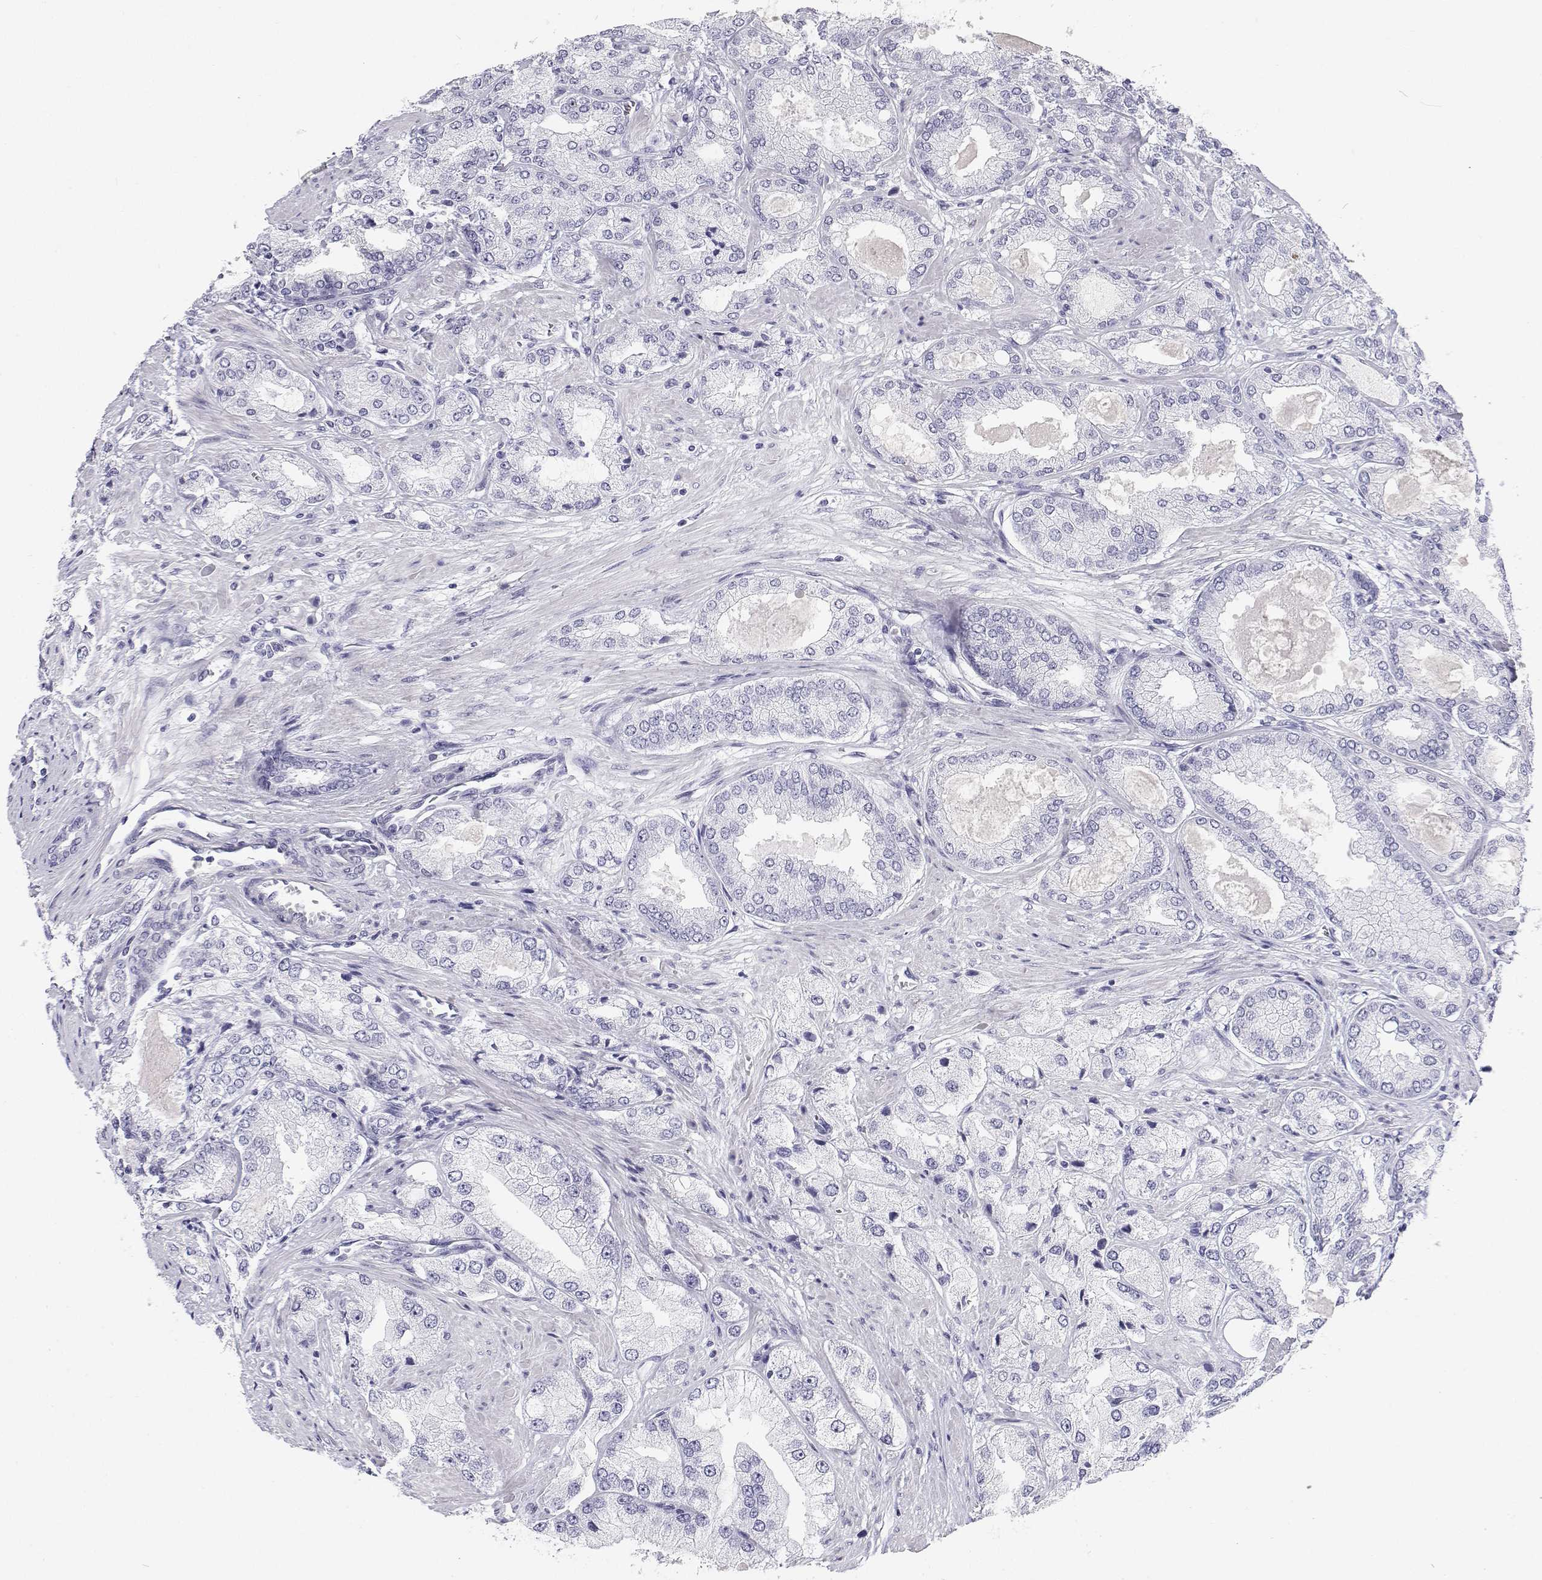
{"staining": {"intensity": "negative", "quantity": "none", "location": "none"}, "tissue": "prostate cancer", "cell_type": "Tumor cells", "image_type": "cancer", "snomed": [{"axis": "morphology", "description": "Adenocarcinoma, High grade"}, {"axis": "topography", "description": "Prostate"}], "caption": "This histopathology image is of high-grade adenocarcinoma (prostate) stained with immunohistochemistry (IHC) to label a protein in brown with the nuclei are counter-stained blue. There is no expression in tumor cells.", "gene": "BHMT", "patient": {"sex": "male", "age": 68}}